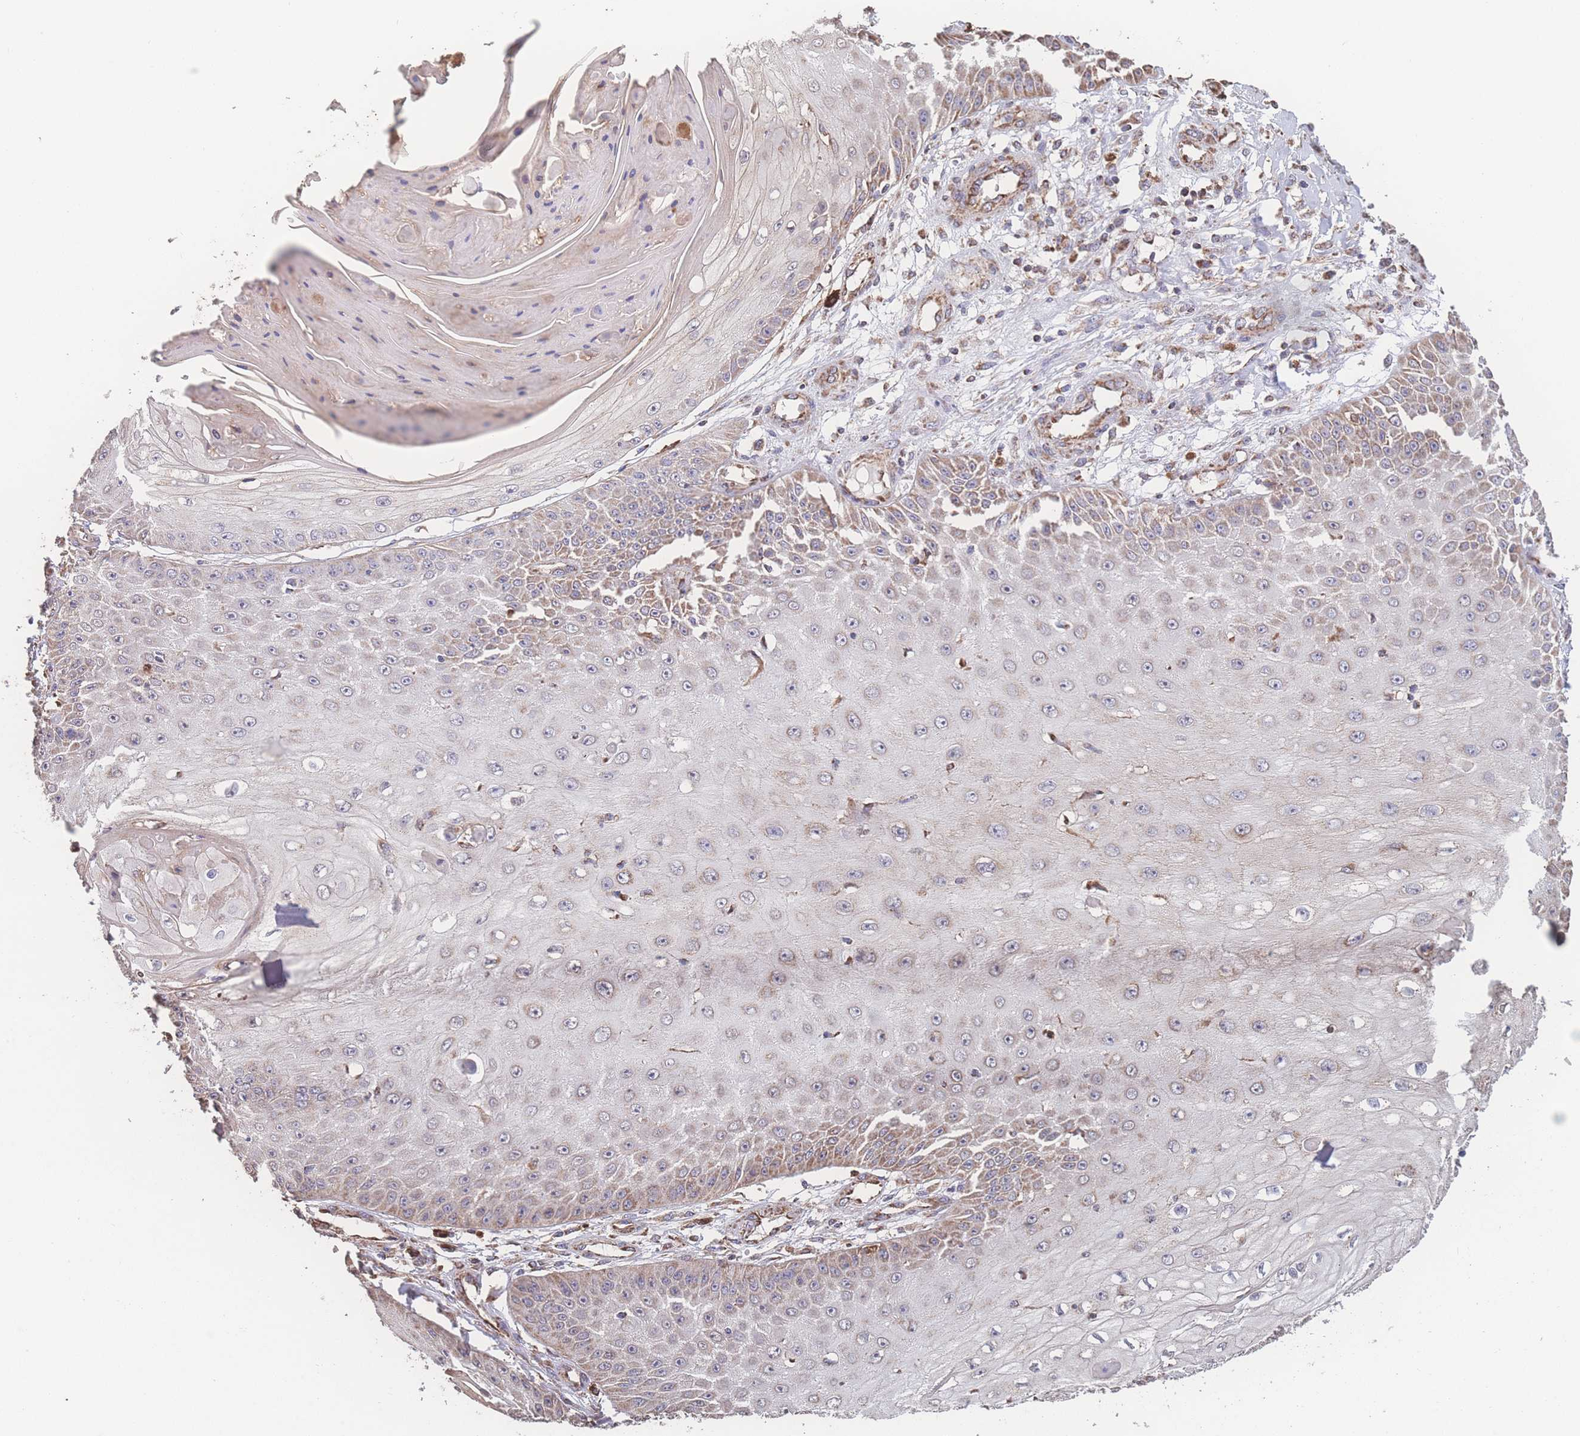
{"staining": {"intensity": "moderate", "quantity": "<25%", "location": "cytoplasmic/membranous"}, "tissue": "skin cancer", "cell_type": "Tumor cells", "image_type": "cancer", "snomed": [{"axis": "morphology", "description": "Squamous cell carcinoma, NOS"}, {"axis": "topography", "description": "Skin"}], "caption": "Tumor cells reveal low levels of moderate cytoplasmic/membranous positivity in about <25% of cells in human skin squamous cell carcinoma. Nuclei are stained in blue.", "gene": "SGSM3", "patient": {"sex": "male", "age": 70}}